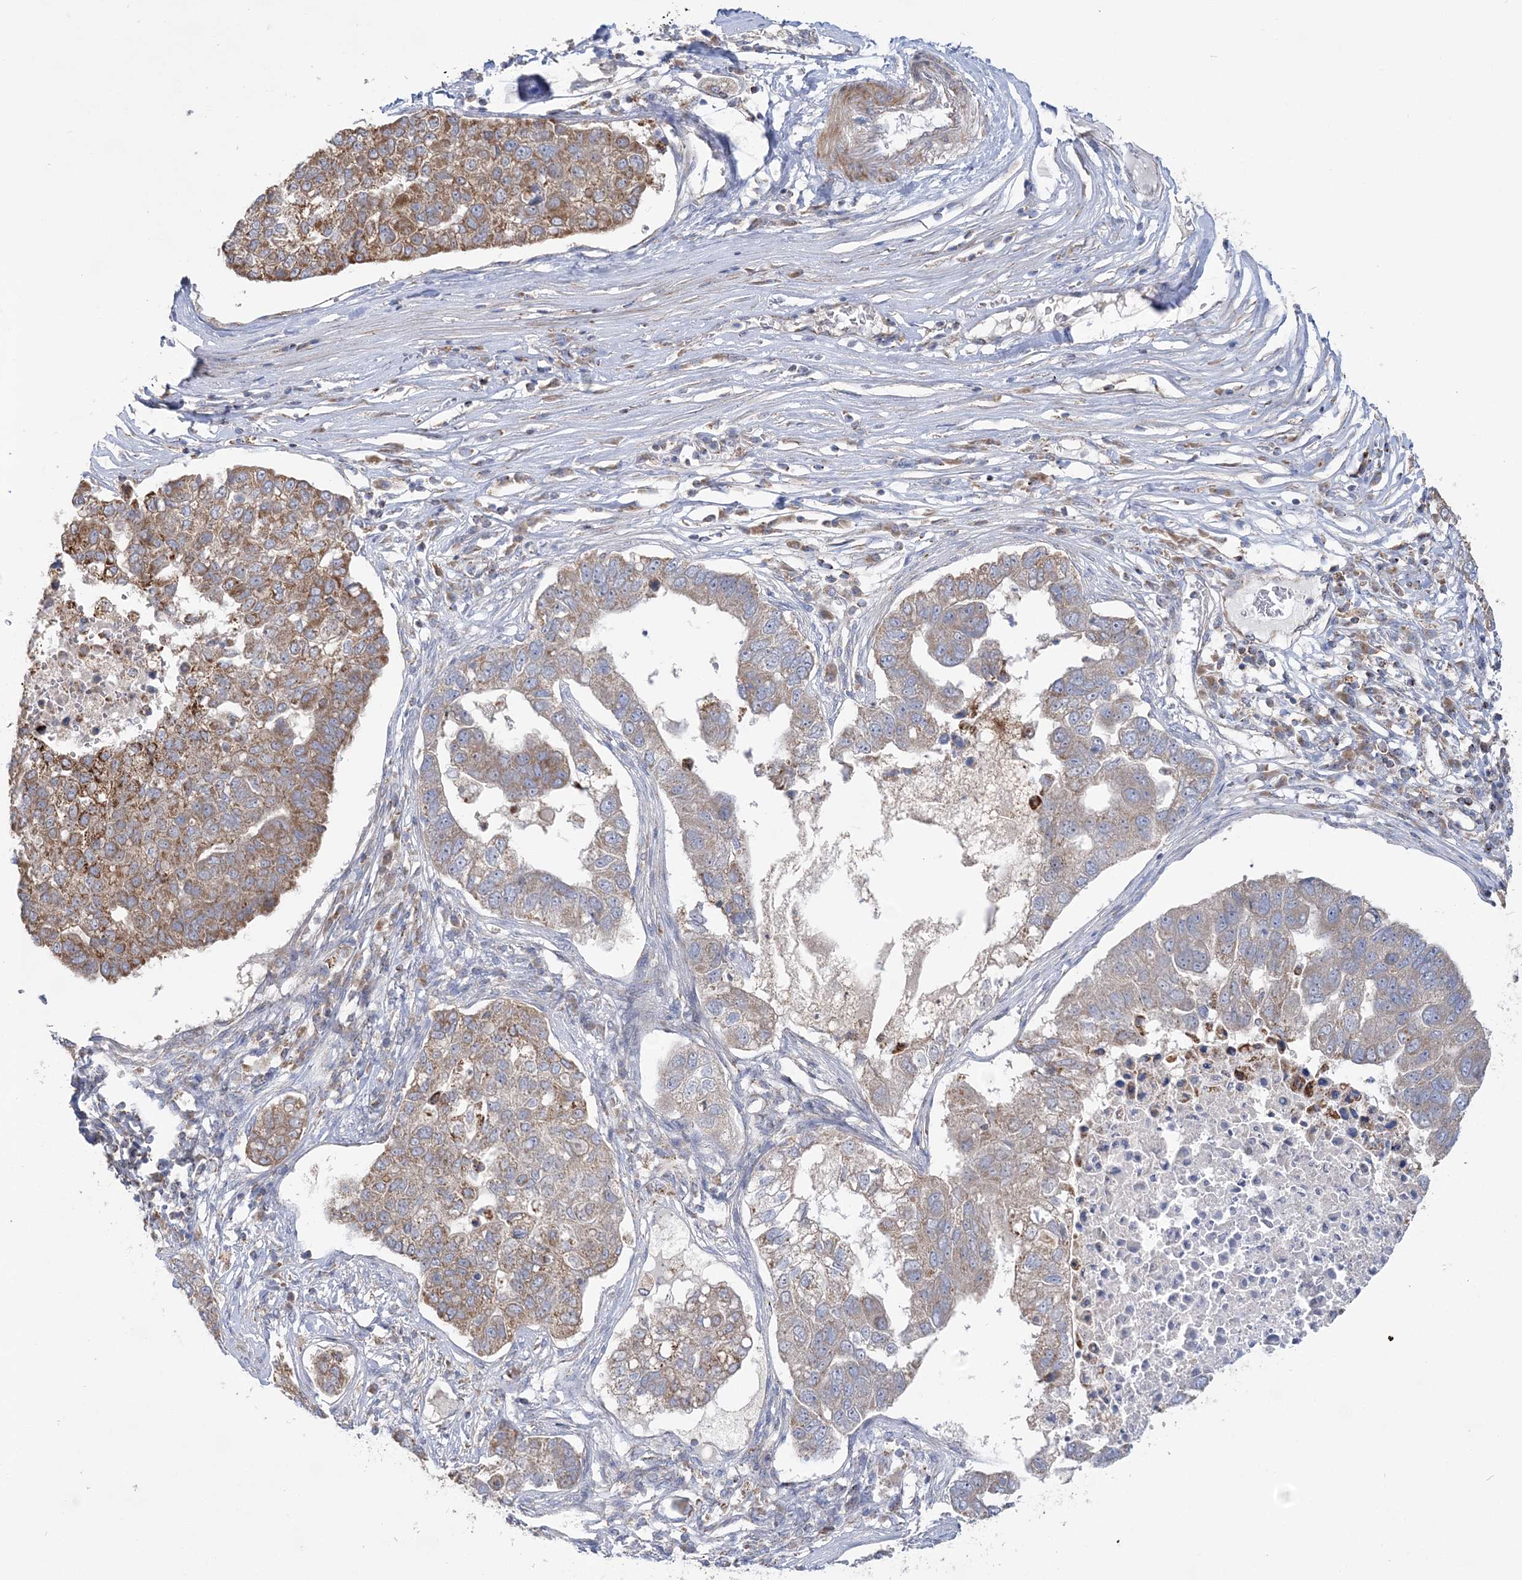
{"staining": {"intensity": "moderate", "quantity": "<25%", "location": "cytoplasmic/membranous"}, "tissue": "pancreatic cancer", "cell_type": "Tumor cells", "image_type": "cancer", "snomed": [{"axis": "morphology", "description": "Adenocarcinoma, NOS"}, {"axis": "topography", "description": "Pancreas"}], "caption": "This photomicrograph shows IHC staining of pancreatic adenocarcinoma, with low moderate cytoplasmic/membranous expression in approximately <25% of tumor cells.", "gene": "MMADHC", "patient": {"sex": "female", "age": 61}}